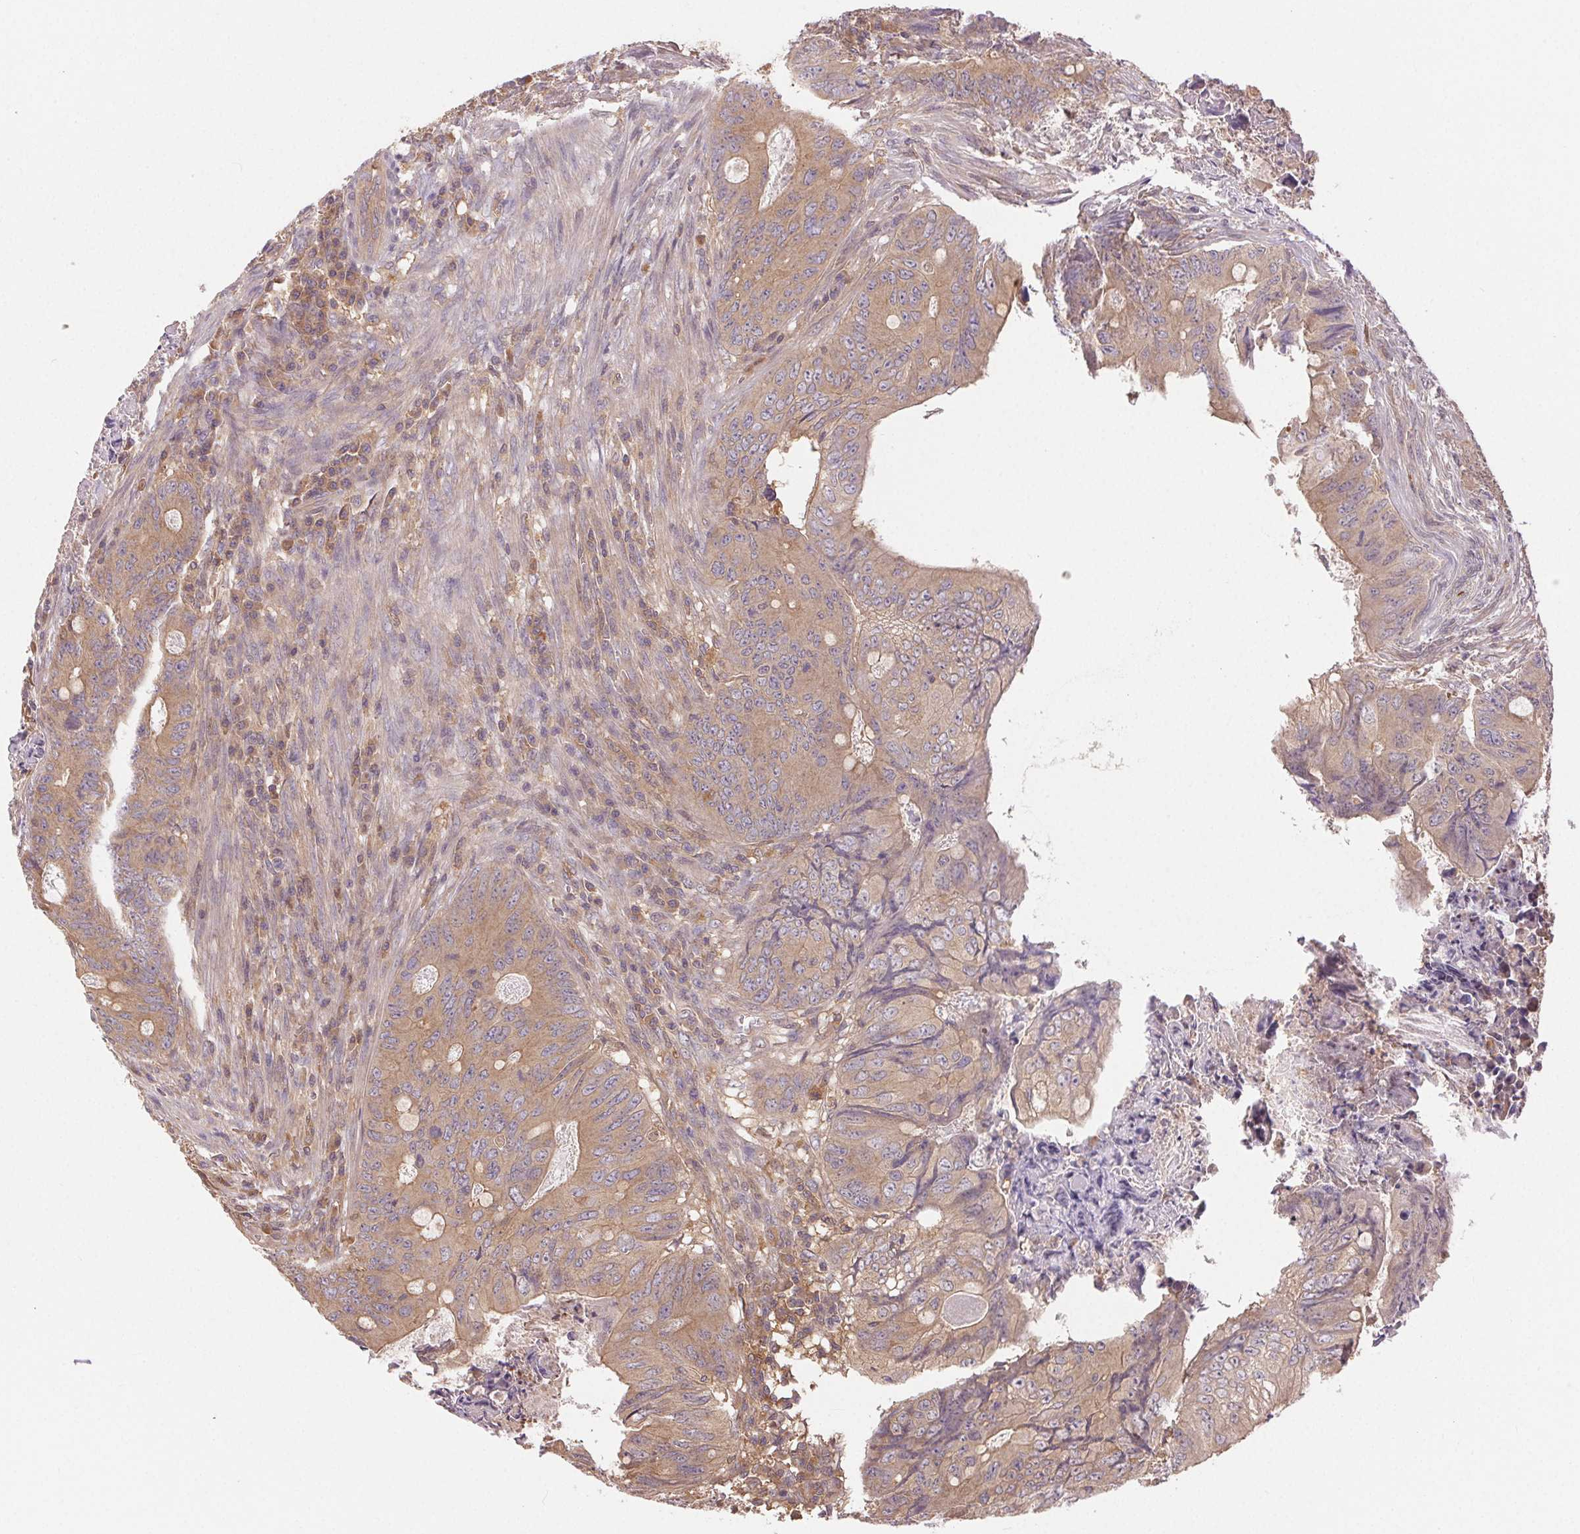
{"staining": {"intensity": "moderate", "quantity": ">75%", "location": "cytoplasmic/membranous"}, "tissue": "colorectal cancer", "cell_type": "Tumor cells", "image_type": "cancer", "snomed": [{"axis": "morphology", "description": "Adenocarcinoma, NOS"}, {"axis": "topography", "description": "Colon"}], "caption": "Protein analysis of colorectal adenocarcinoma tissue demonstrates moderate cytoplasmic/membranous staining in about >75% of tumor cells.", "gene": "GDI2", "patient": {"sex": "female", "age": 74}}